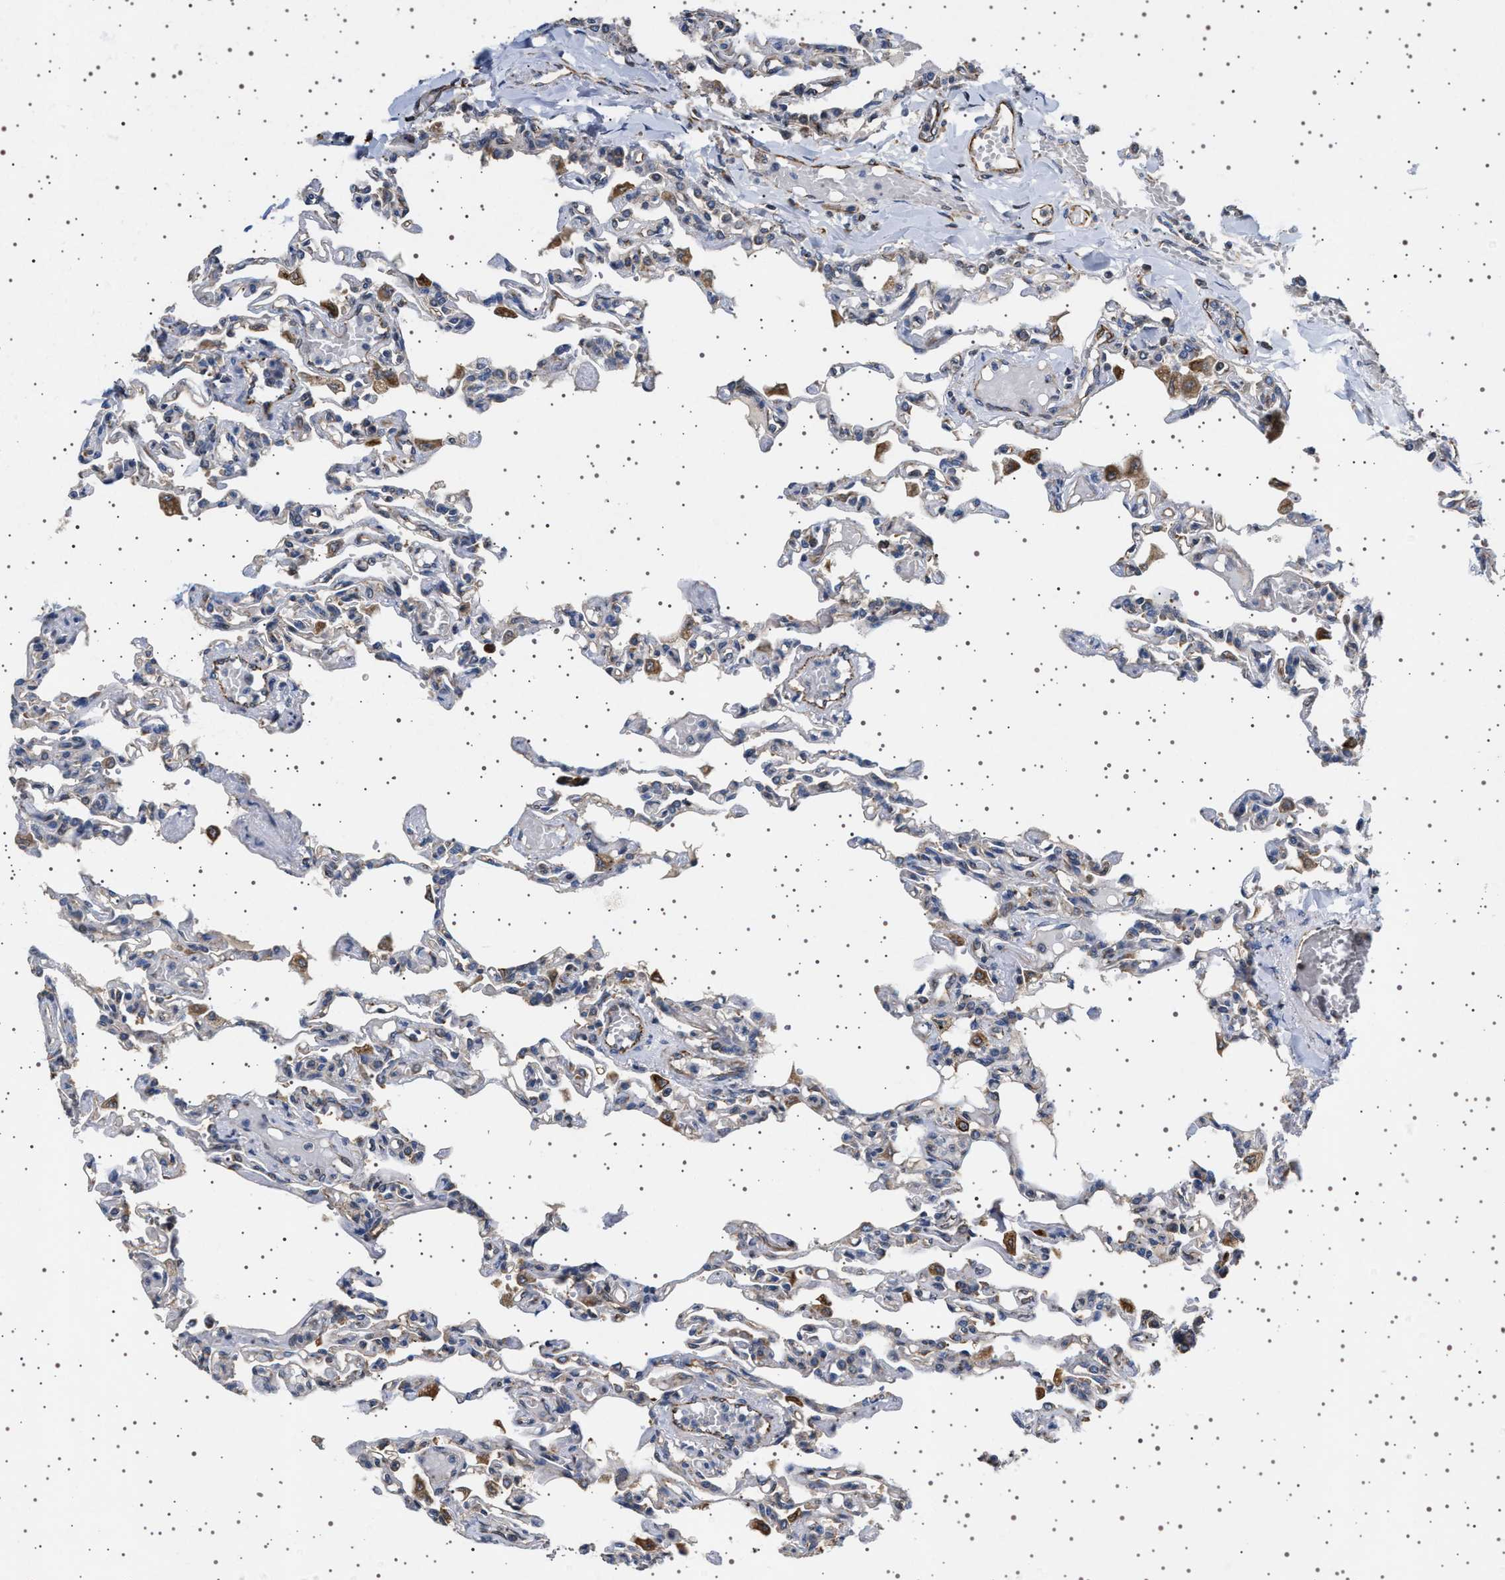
{"staining": {"intensity": "negative", "quantity": "none", "location": "none"}, "tissue": "lung", "cell_type": "Alveolar cells", "image_type": "normal", "snomed": [{"axis": "morphology", "description": "Normal tissue, NOS"}, {"axis": "topography", "description": "Lung"}], "caption": "Immunohistochemical staining of normal human lung exhibits no significant staining in alveolar cells. (Stains: DAB (3,3'-diaminobenzidine) immunohistochemistry (IHC) with hematoxylin counter stain, Microscopy: brightfield microscopy at high magnification).", "gene": "TRUB2", "patient": {"sex": "male", "age": 21}}